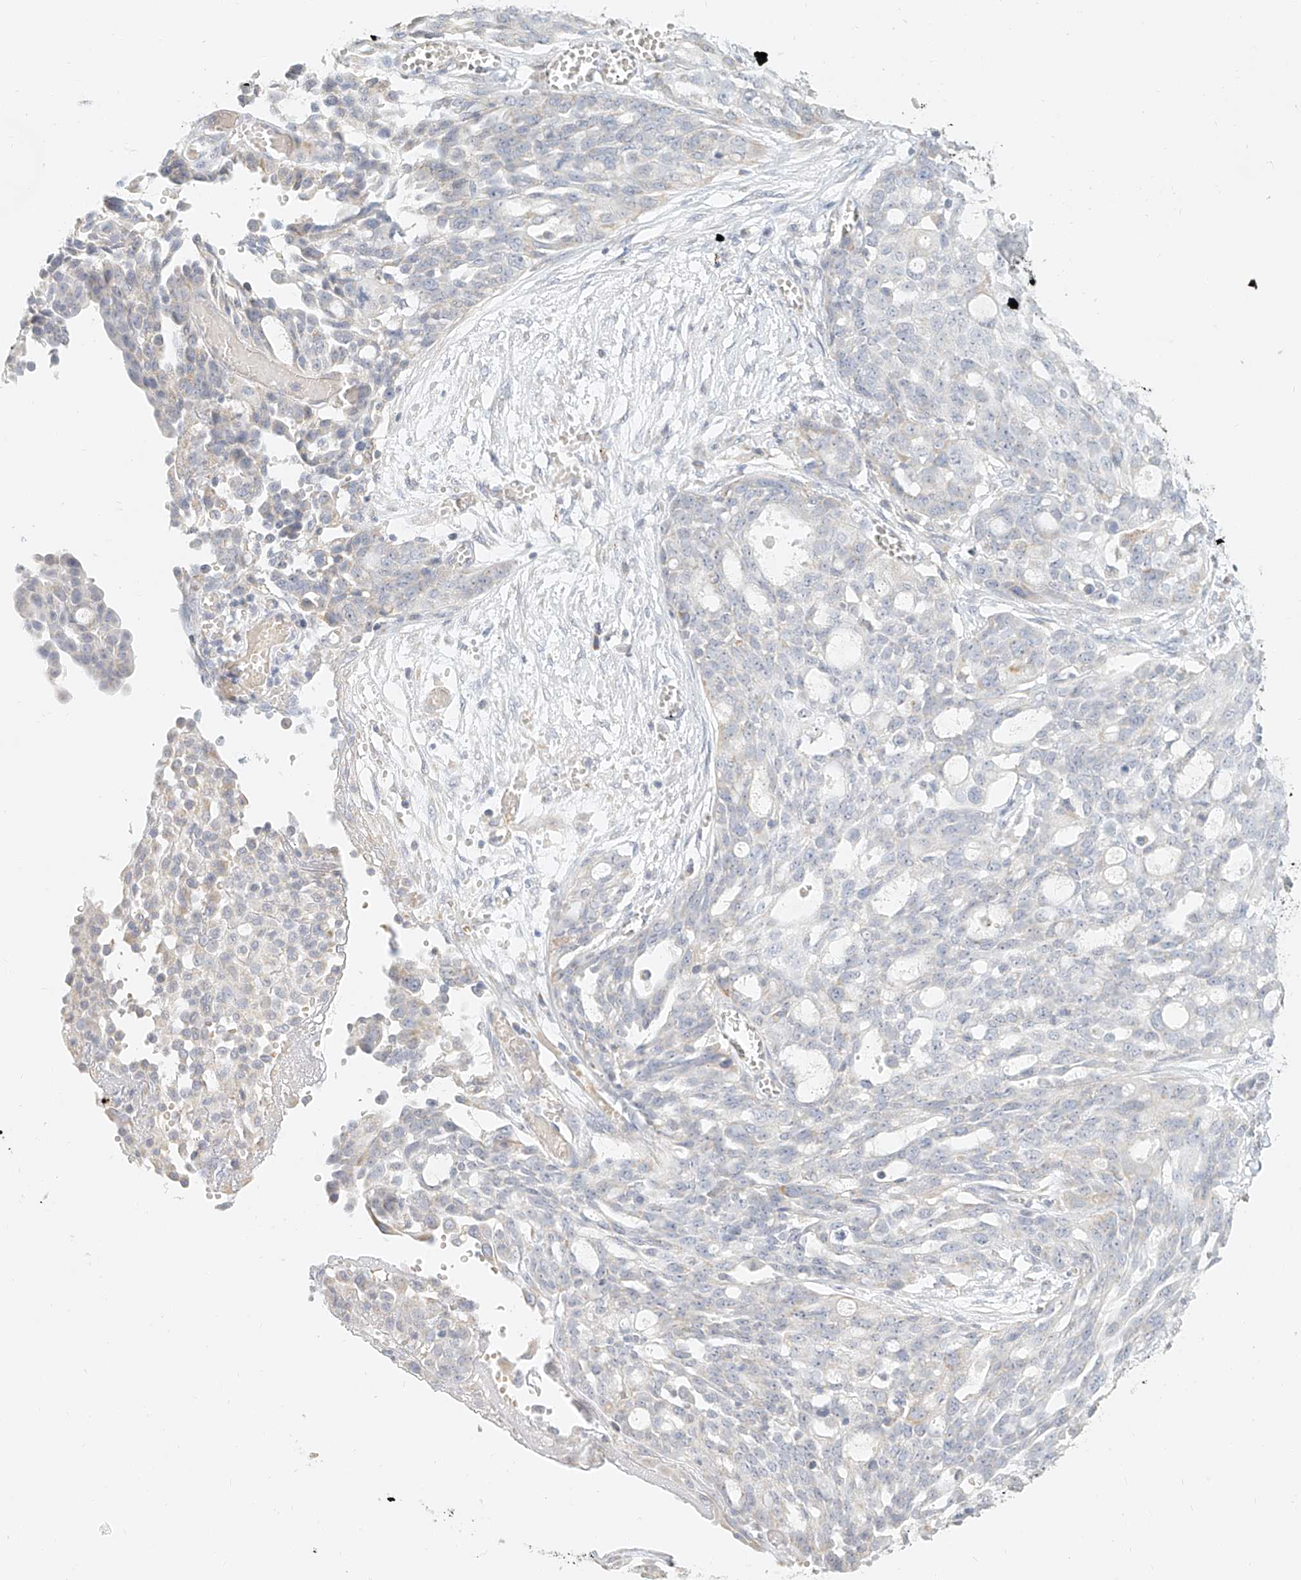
{"staining": {"intensity": "negative", "quantity": "none", "location": "none"}, "tissue": "ovarian cancer", "cell_type": "Tumor cells", "image_type": "cancer", "snomed": [{"axis": "morphology", "description": "Cystadenocarcinoma, serous, NOS"}, {"axis": "topography", "description": "Soft tissue"}, {"axis": "topography", "description": "Ovary"}], "caption": "High magnification brightfield microscopy of serous cystadenocarcinoma (ovarian) stained with DAB (3,3'-diaminobenzidine) (brown) and counterstained with hematoxylin (blue): tumor cells show no significant positivity.", "gene": "CXorf58", "patient": {"sex": "female", "age": 57}}